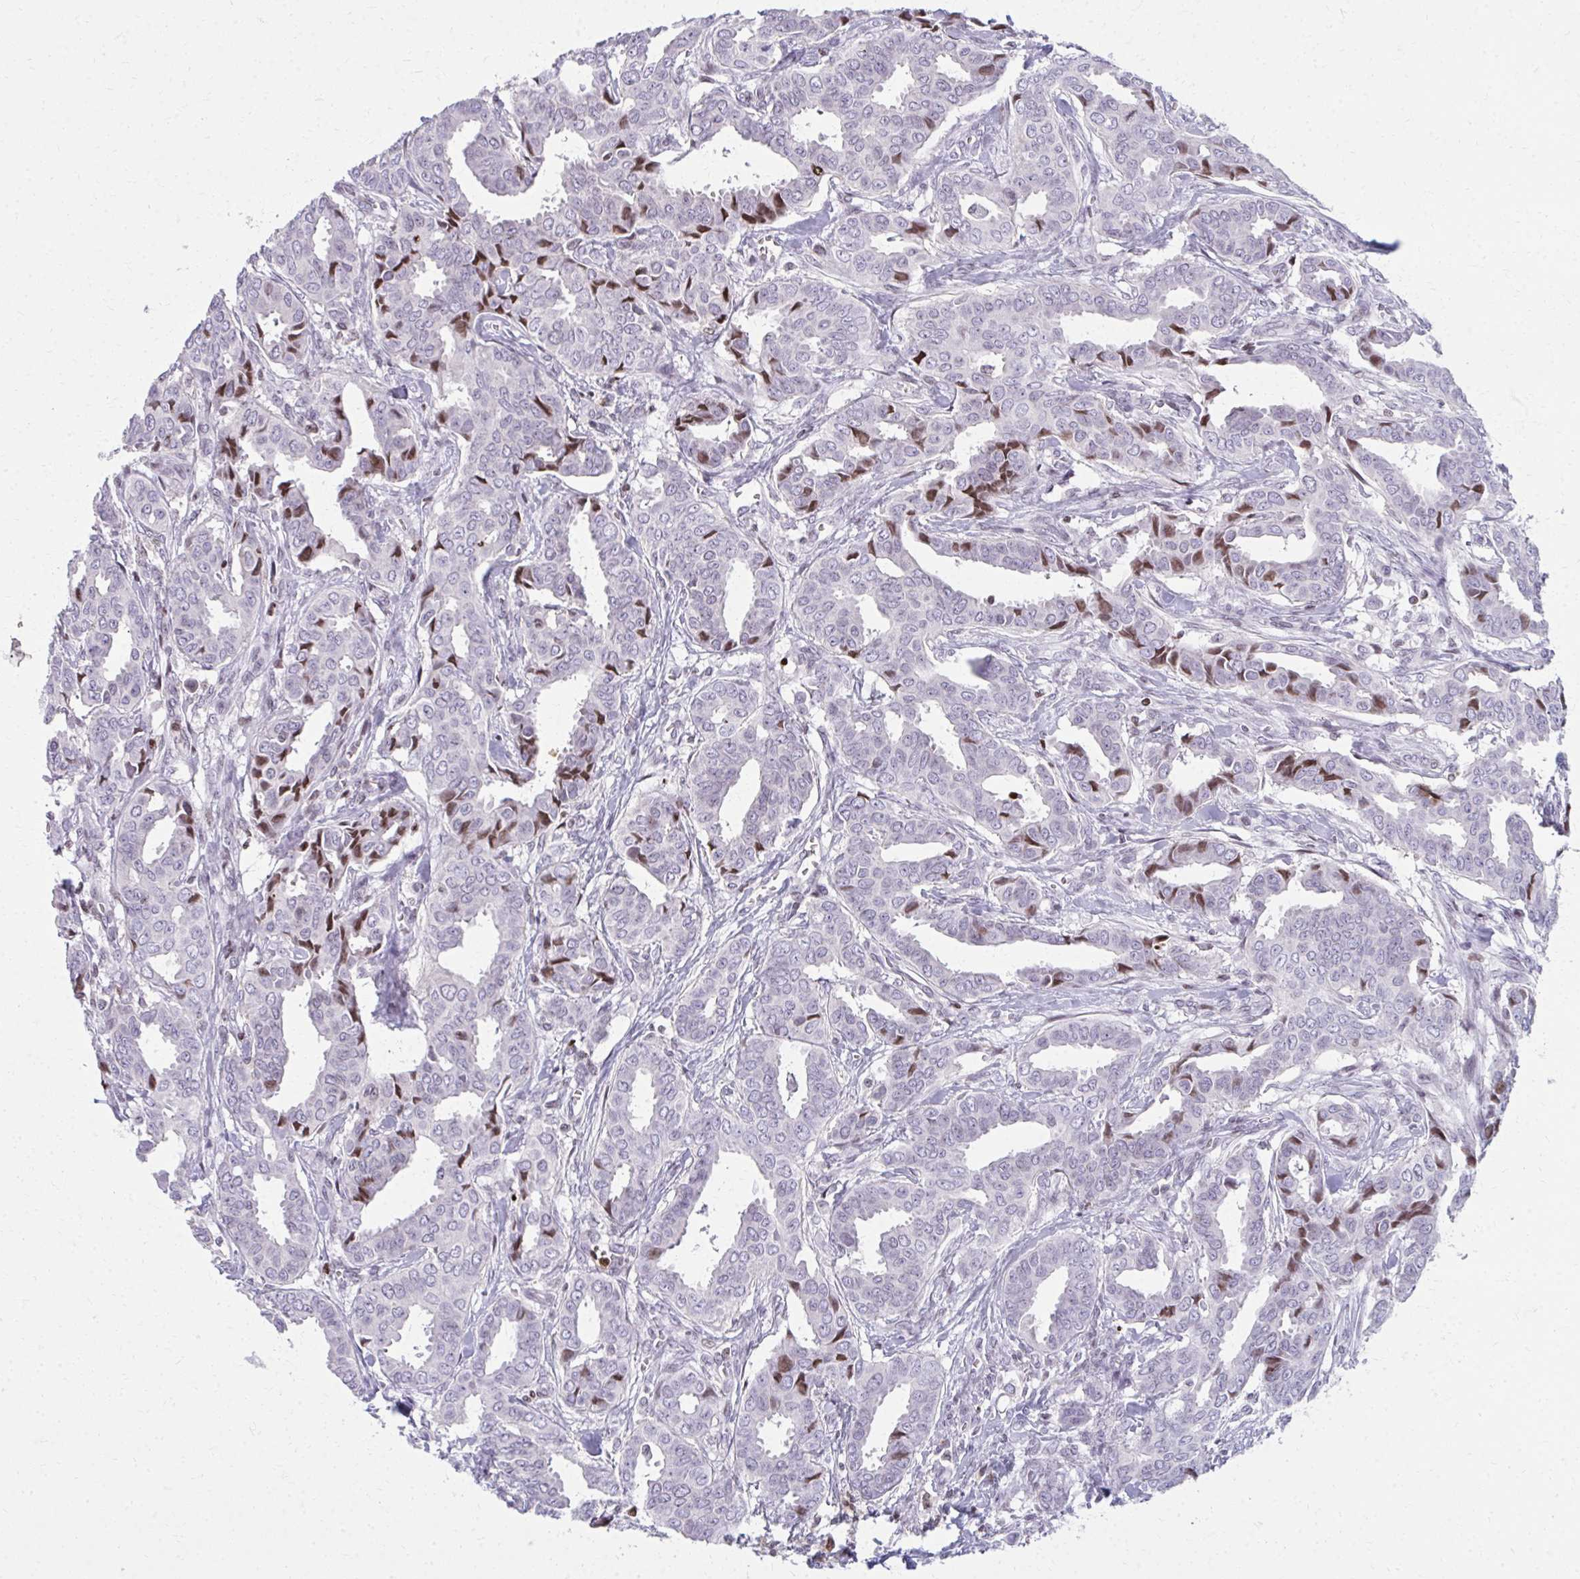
{"staining": {"intensity": "moderate", "quantity": "<25%", "location": "nuclear"}, "tissue": "breast cancer", "cell_type": "Tumor cells", "image_type": "cancer", "snomed": [{"axis": "morphology", "description": "Duct carcinoma"}, {"axis": "topography", "description": "Breast"}], "caption": "Breast cancer (invasive ductal carcinoma) stained with a brown dye shows moderate nuclear positive positivity in approximately <25% of tumor cells.", "gene": "AP5M1", "patient": {"sex": "female", "age": 45}}